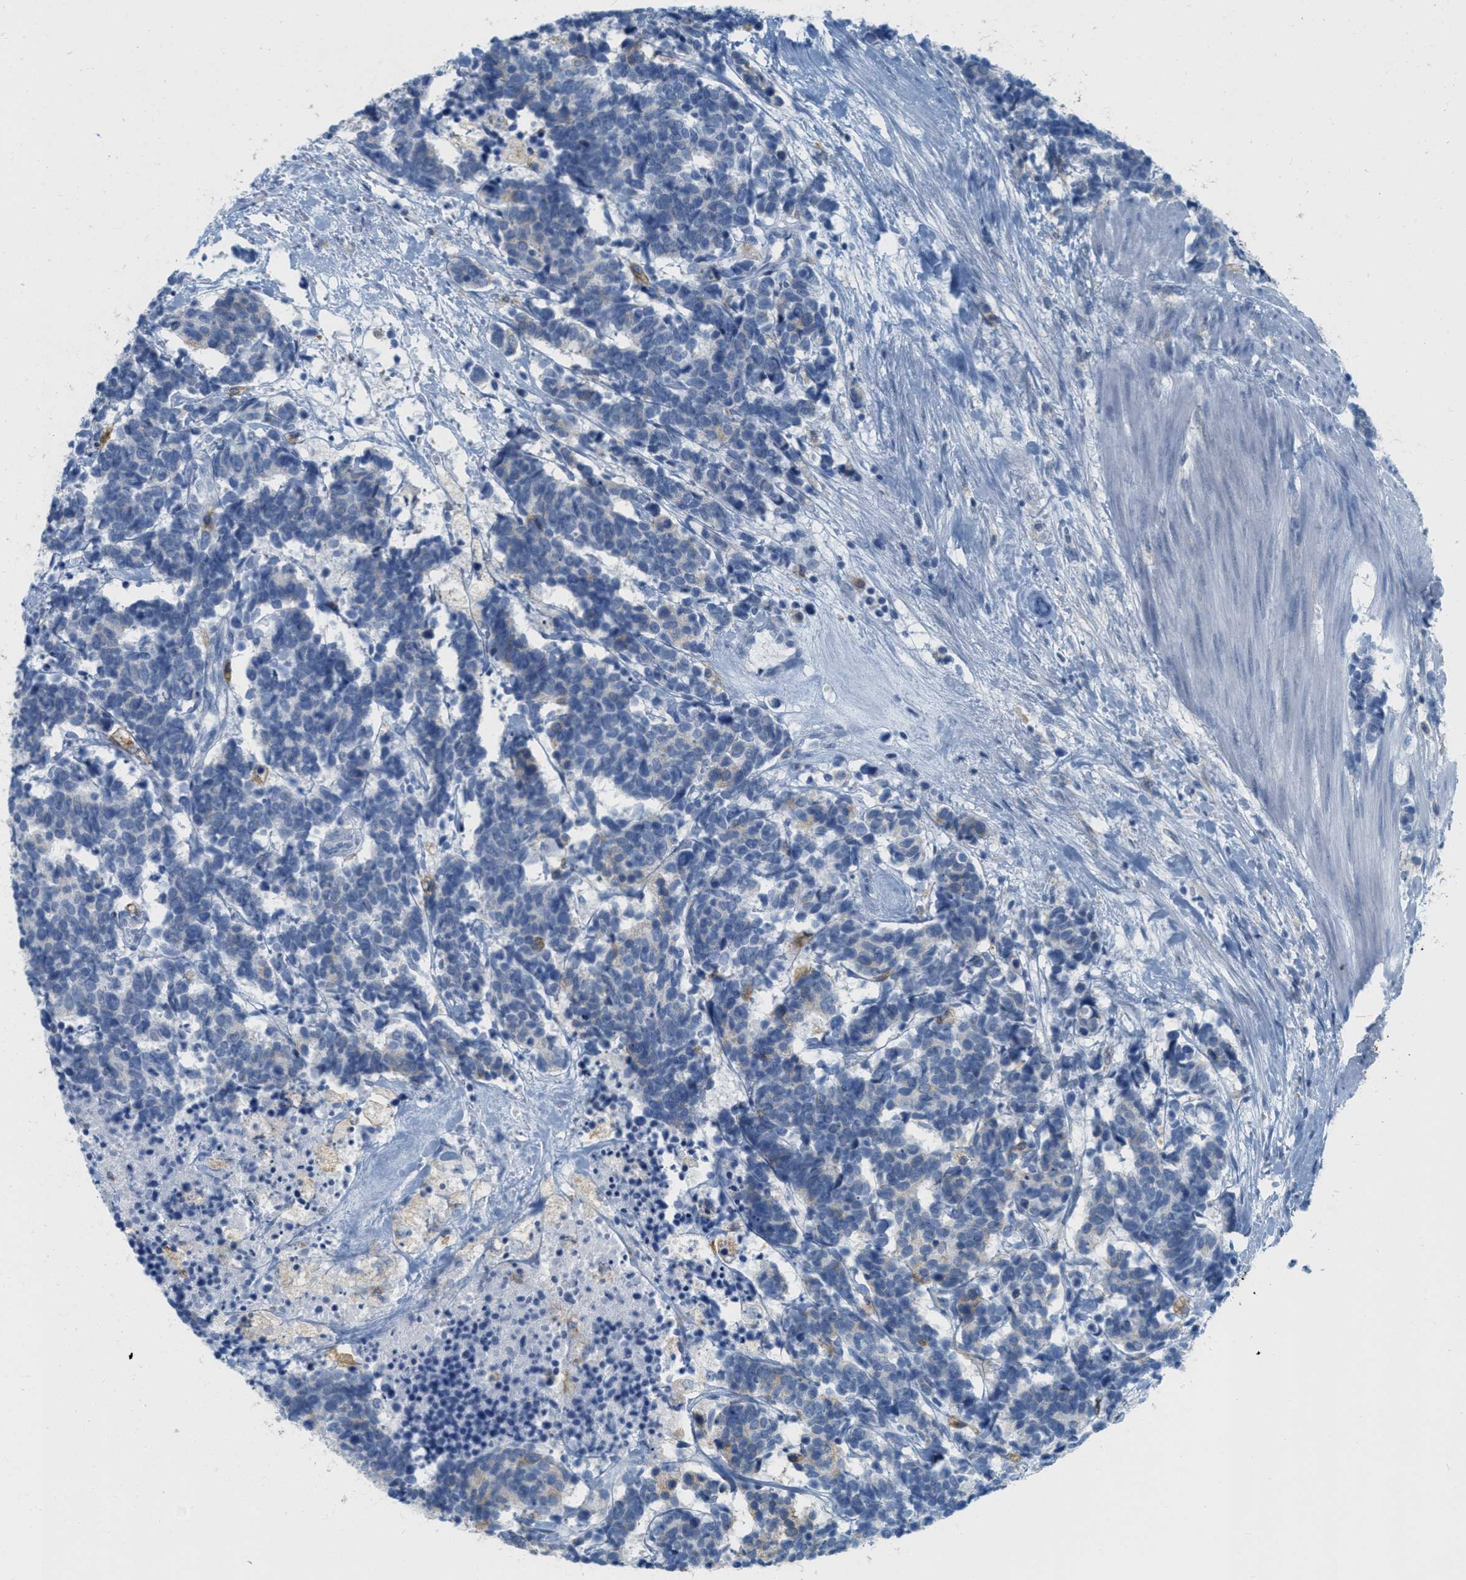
{"staining": {"intensity": "negative", "quantity": "none", "location": "none"}, "tissue": "carcinoid", "cell_type": "Tumor cells", "image_type": "cancer", "snomed": [{"axis": "morphology", "description": "Carcinoma, NOS"}, {"axis": "morphology", "description": "Carcinoid, malignant, NOS"}, {"axis": "topography", "description": "Urinary bladder"}], "caption": "A histopathology image of carcinoma stained for a protein shows no brown staining in tumor cells.", "gene": "TEX264", "patient": {"sex": "male", "age": 57}}